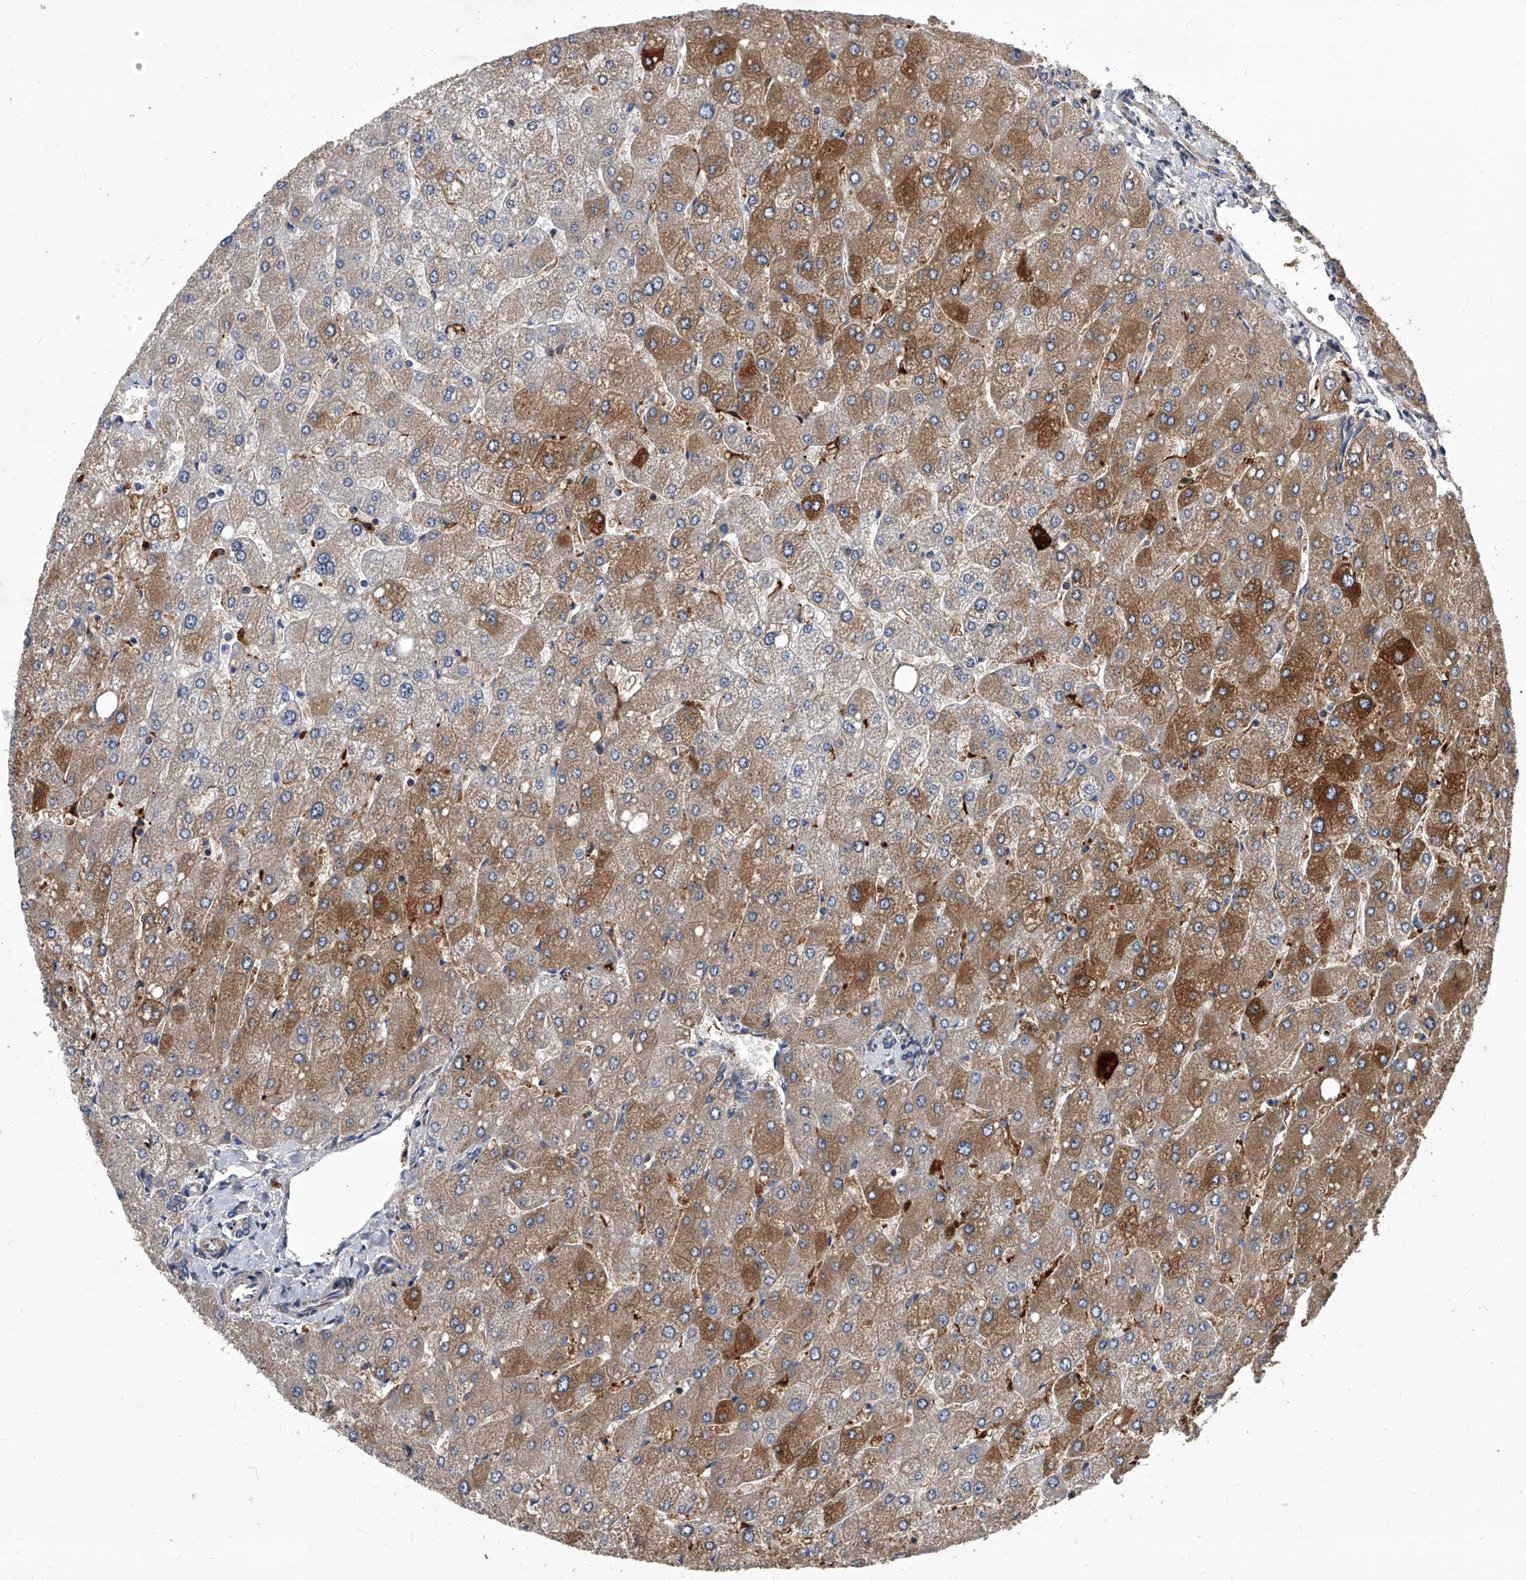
{"staining": {"intensity": "weak", "quantity": "<25%", "location": "cytoplasmic/membranous"}, "tissue": "liver", "cell_type": "Cholangiocytes", "image_type": "normal", "snomed": [{"axis": "morphology", "description": "Normal tissue, NOS"}, {"axis": "topography", "description": "Liver"}], "caption": "This is an immunohistochemistry (IHC) photomicrograph of normal liver. There is no positivity in cholangiocytes.", "gene": "SOBP", "patient": {"sex": "male", "age": 55}}